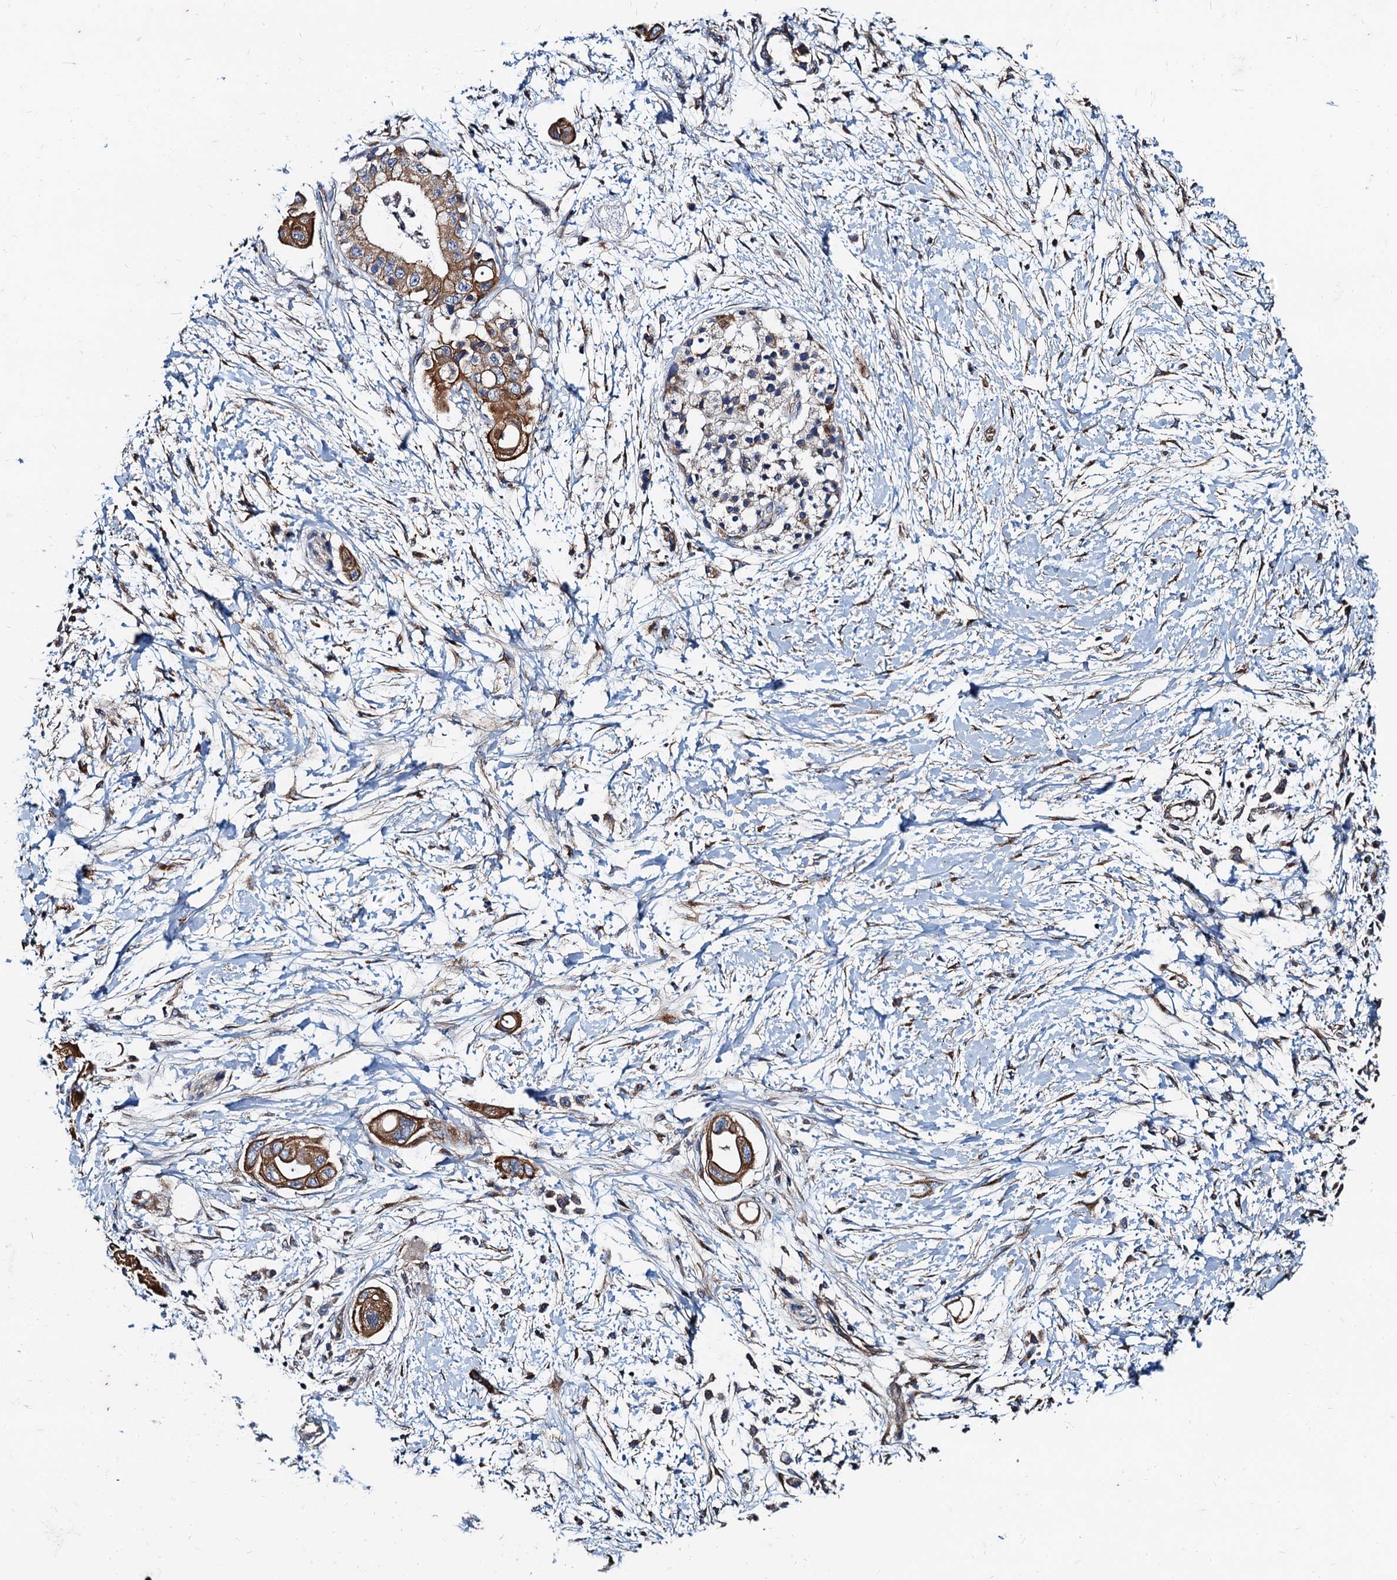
{"staining": {"intensity": "moderate", "quantity": ">75%", "location": "cytoplasmic/membranous"}, "tissue": "pancreatic cancer", "cell_type": "Tumor cells", "image_type": "cancer", "snomed": [{"axis": "morphology", "description": "Adenocarcinoma, NOS"}, {"axis": "topography", "description": "Pancreas"}], "caption": "The immunohistochemical stain labels moderate cytoplasmic/membranous positivity in tumor cells of pancreatic cancer tissue. The protein is stained brown, and the nuclei are stained in blue (DAB IHC with brightfield microscopy, high magnification).", "gene": "NGRN", "patient": {"sex": "male", "age": 68}}